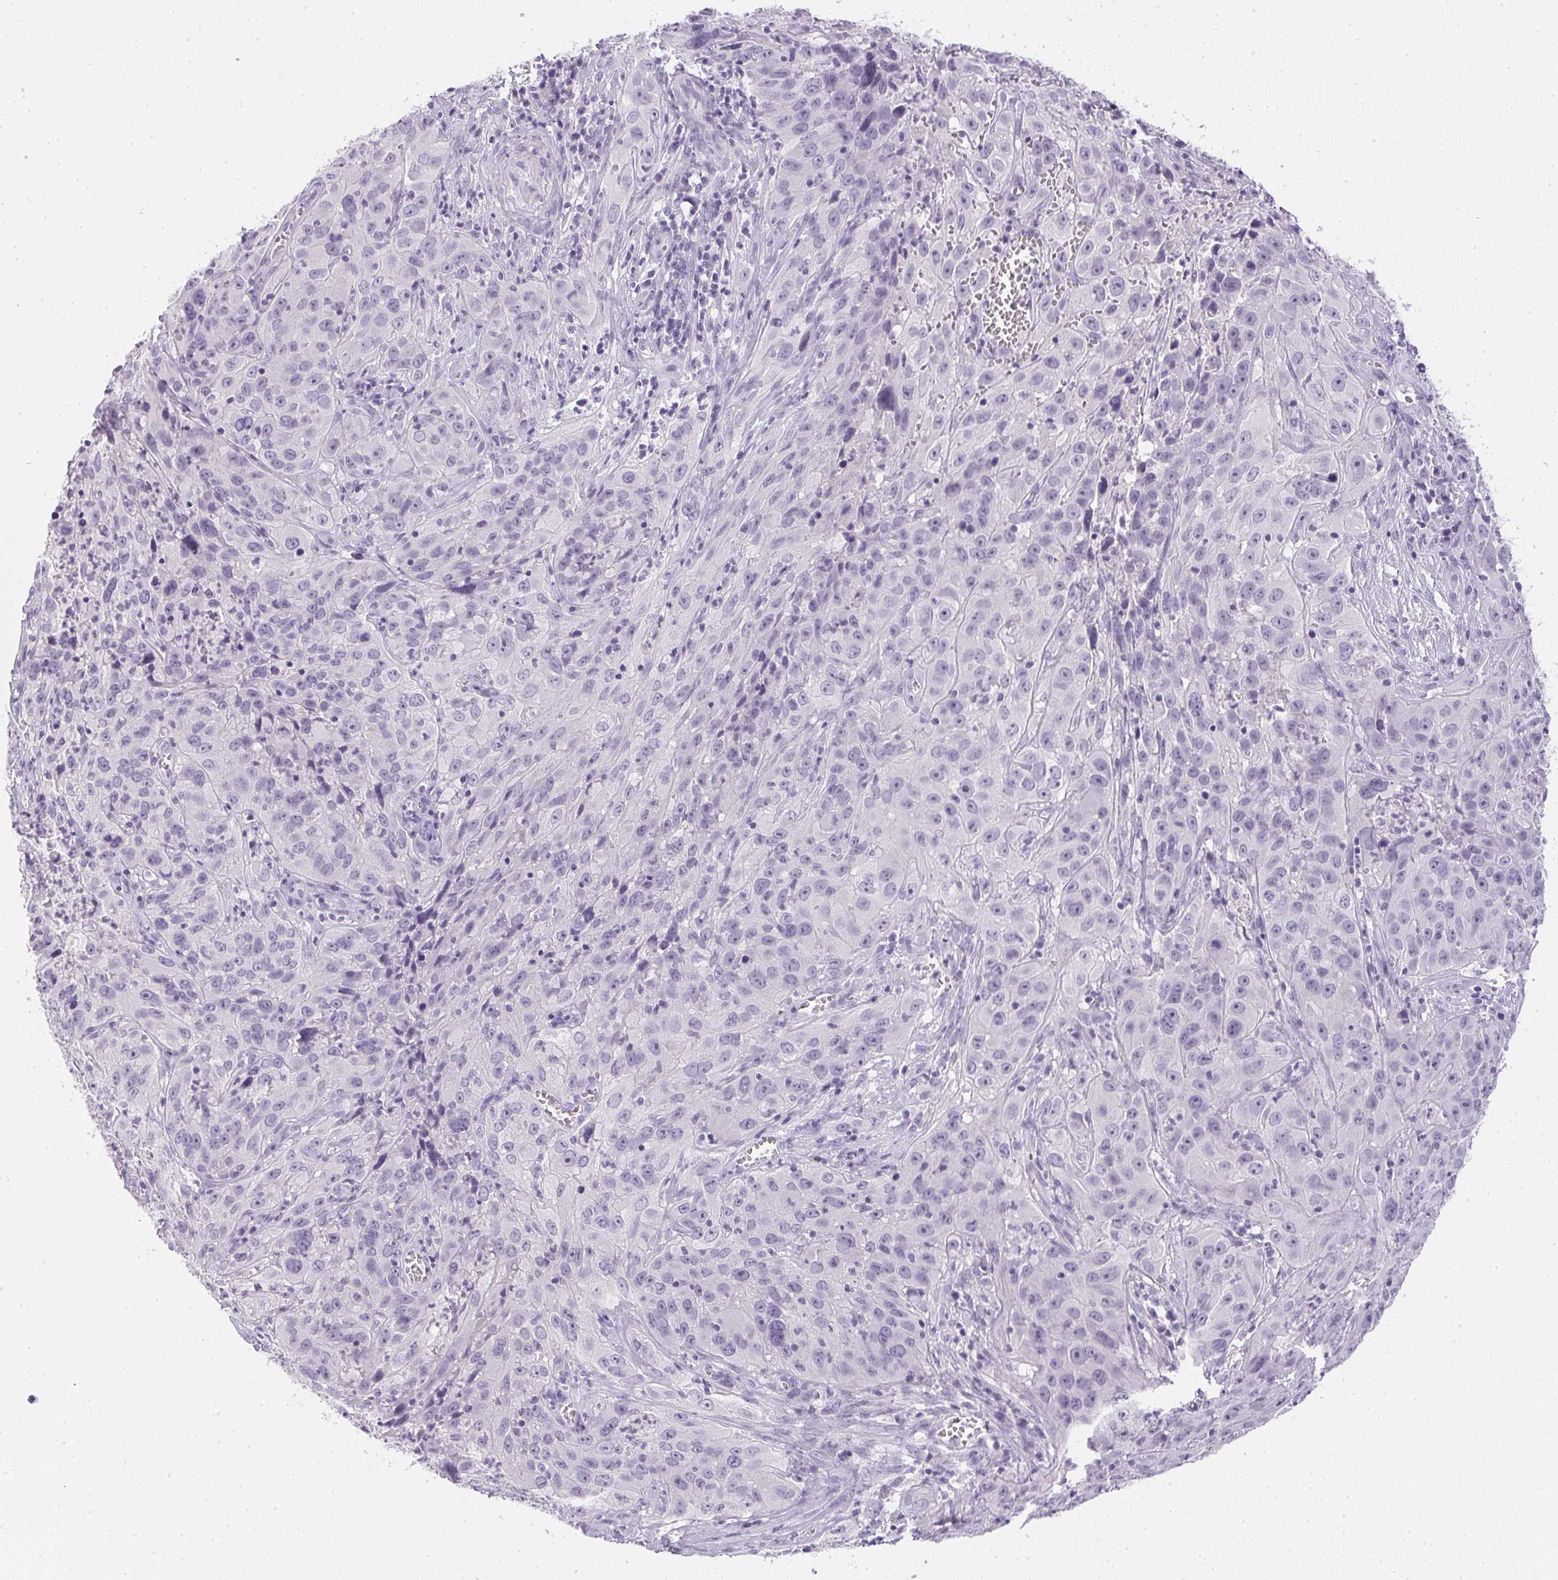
{"staining": {"intensity": "negative", "quantity": "none", "location": "none"}, "tissue": "cervical cancer", "cell_type": "Tumor cells", "image_type": "cancer", "snomed": [{"axis": "morphology", "description": "Squamous cell carcinoma, NOS"}, {"axis": "topography", "description": "Cervix"}], "caption": "High magnification brightfield microscopy of squamous cell carcinoma (cervical) stained with DAB (3,3'-diaminobenzidine) (brown) and counterstained with hematoxylin (blue): tumor cells show no significant positivity.", "gene": "PPY", "patient": {"sex": "female", "age": 32}}